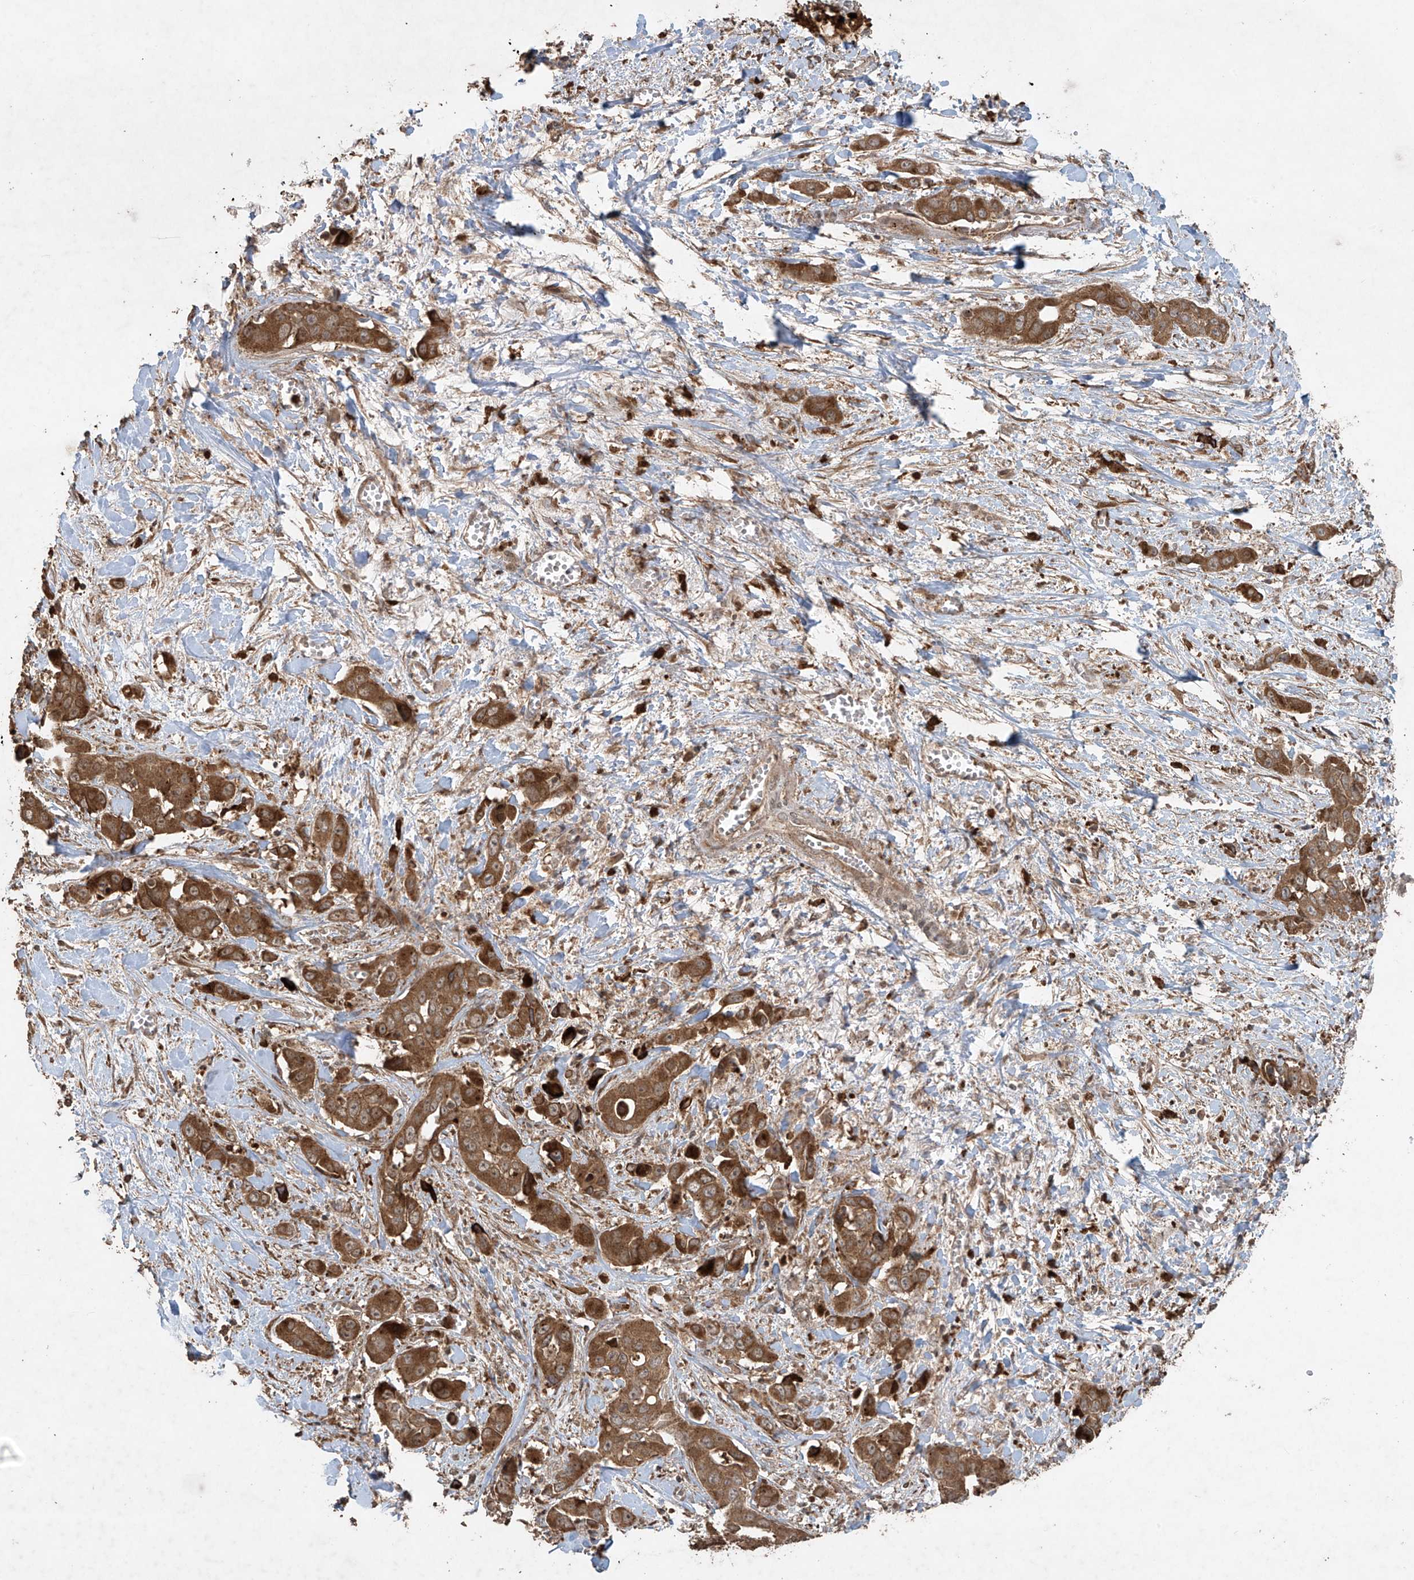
{"staining": {"intensity": "moderate", "quantity": ">75%", "location": "cytoplasmic/membranous"}, "tissue": "liver cancer", "cell_type": "Tumor cells", "image_type": "cancer", "snomed": [{"axis": "morphology", "description": "Cholangiocarcinoma"}, {"axis": "topography", "description": "Liver"}], "caption": "This histopathology image exhibits immunohistochemistry staining of cholangiocarcinoma (liver), with medium moderate cytoplasmic/membranous expression in approximately >75% of tumor cells.", "gene": "PGPEP1", "patient": {"sex": "female", "age": 52}}